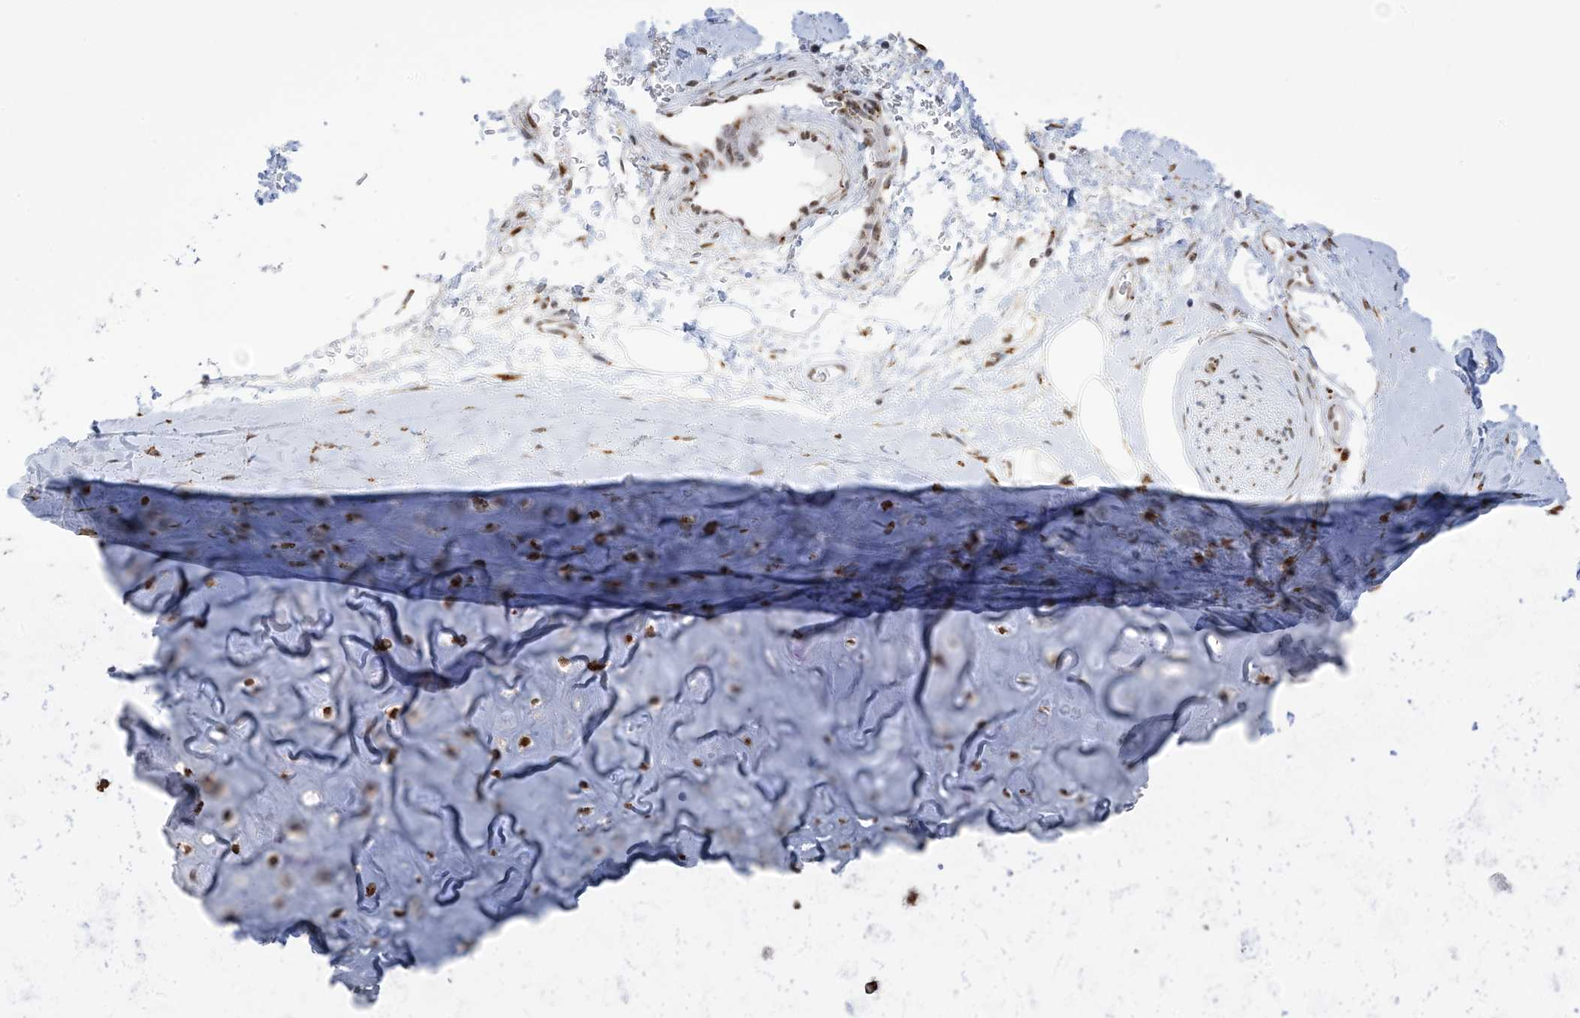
{"staining": {"intensity": "negative", "quantity": "none", "location": "none"}, "tissue": "adipose tissue", "cell_type": "Adipocytes", "image_type": "normal", "snomed": [{"axis": "morphology", "description": "Normal tissue, NOS"}, {"axis": "topography", "description": "Cartilage tissue"}], "caption": "A micrograph of adipose tissue stained for a protein reveals no brown staining in adipocytes. (IHC, brightfield microscopy, high magnification).", "gene": "GPR107", "patient": {"sex": "female", "age": 63}}